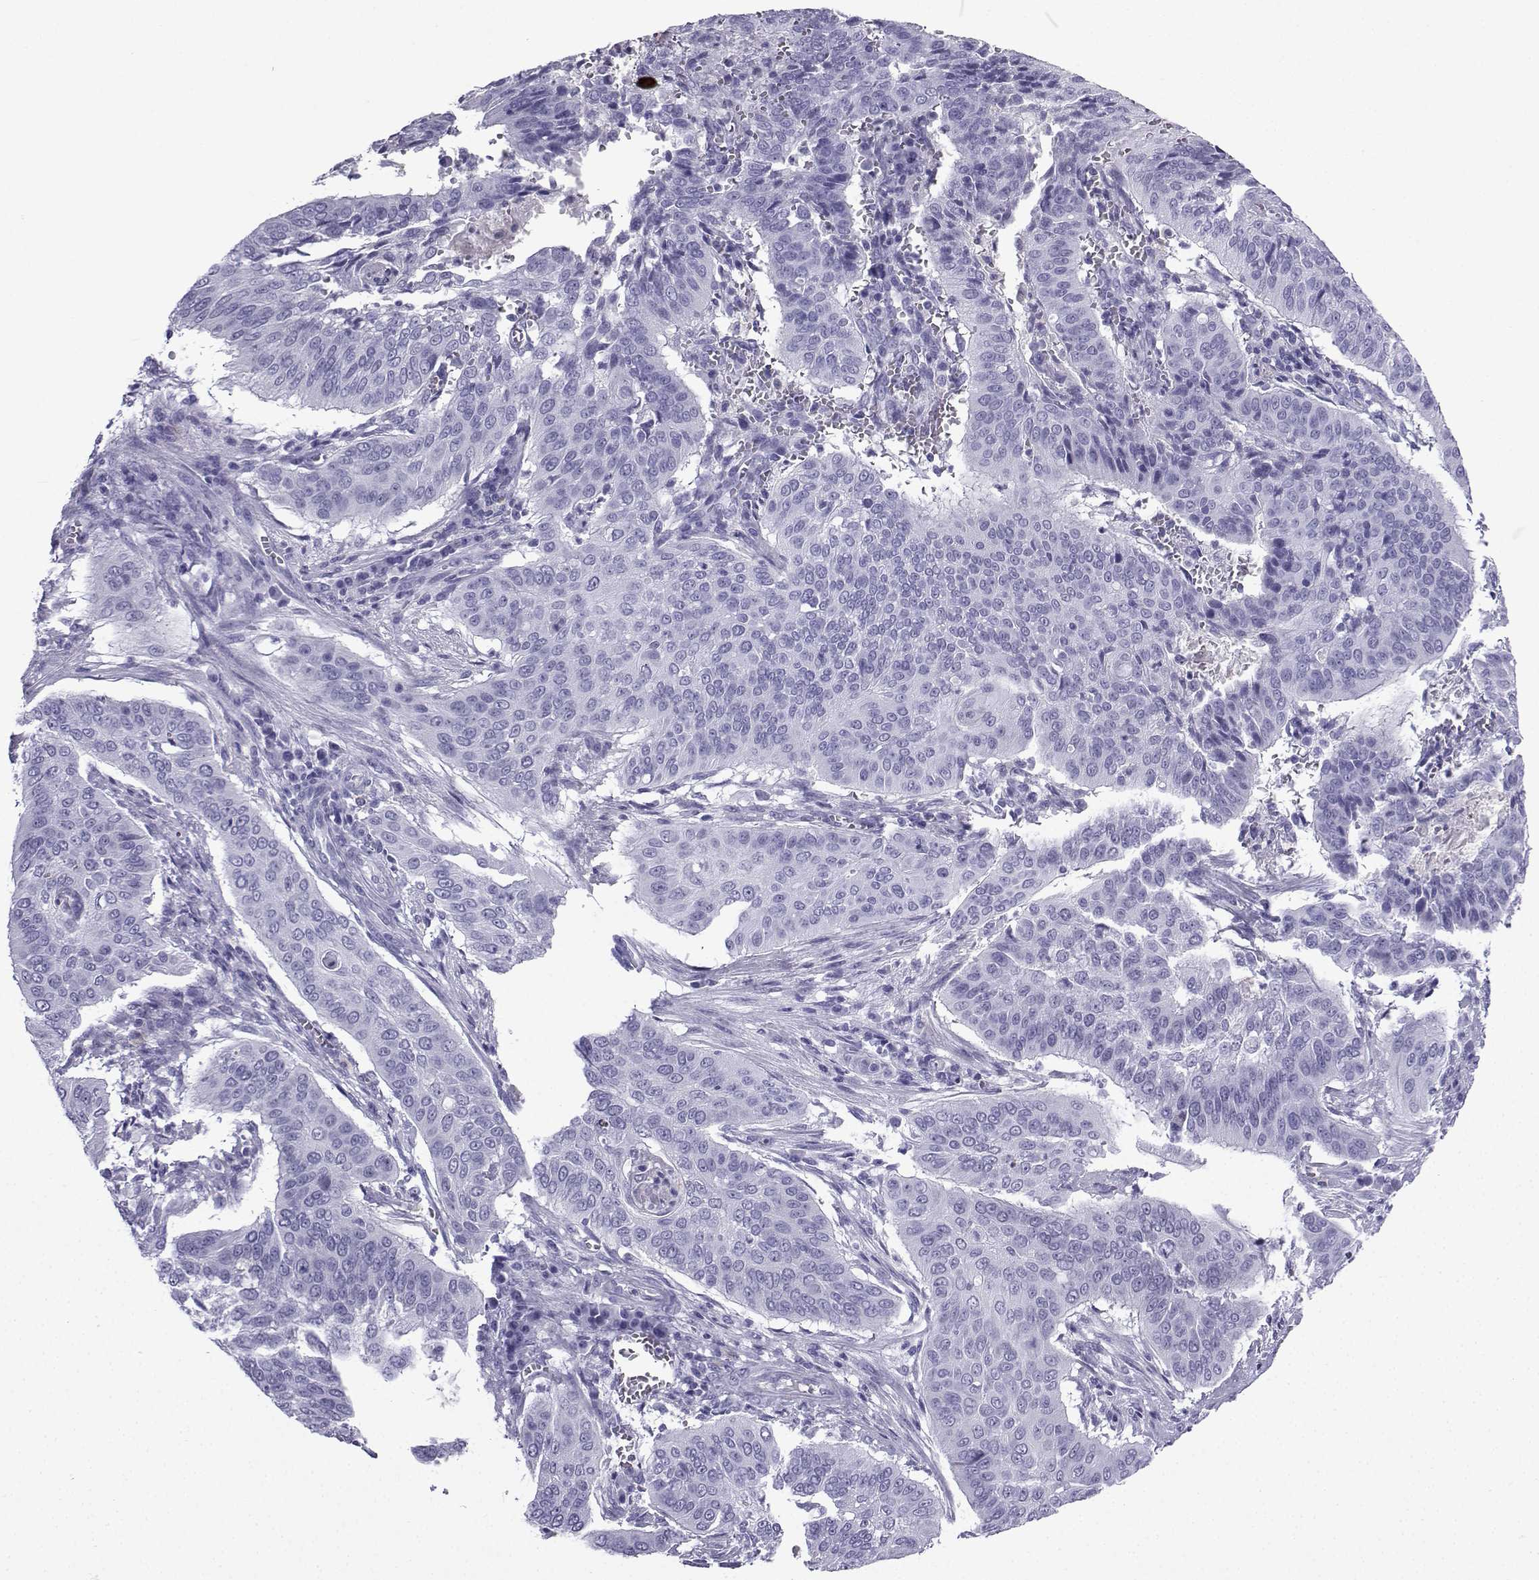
{"staining": {"intensity": "negative", "quantity": "none", "location": "none"}, "tissue": "cervical cancer", "cell_type": "Tumor cells", "image_type": "cancer", "snomed": [{"axis": "morphology", "description": "Squamous cell carcinoma, NOS"}, {"axis": "topography", "description": "Cervix"}], "caption": "Cervical cancer stained for a protein using immunohistochemistry exhibits no expression tumor cells.", "gene": "SLC18A2", "patient": {"sex": "female", "age": 39}}